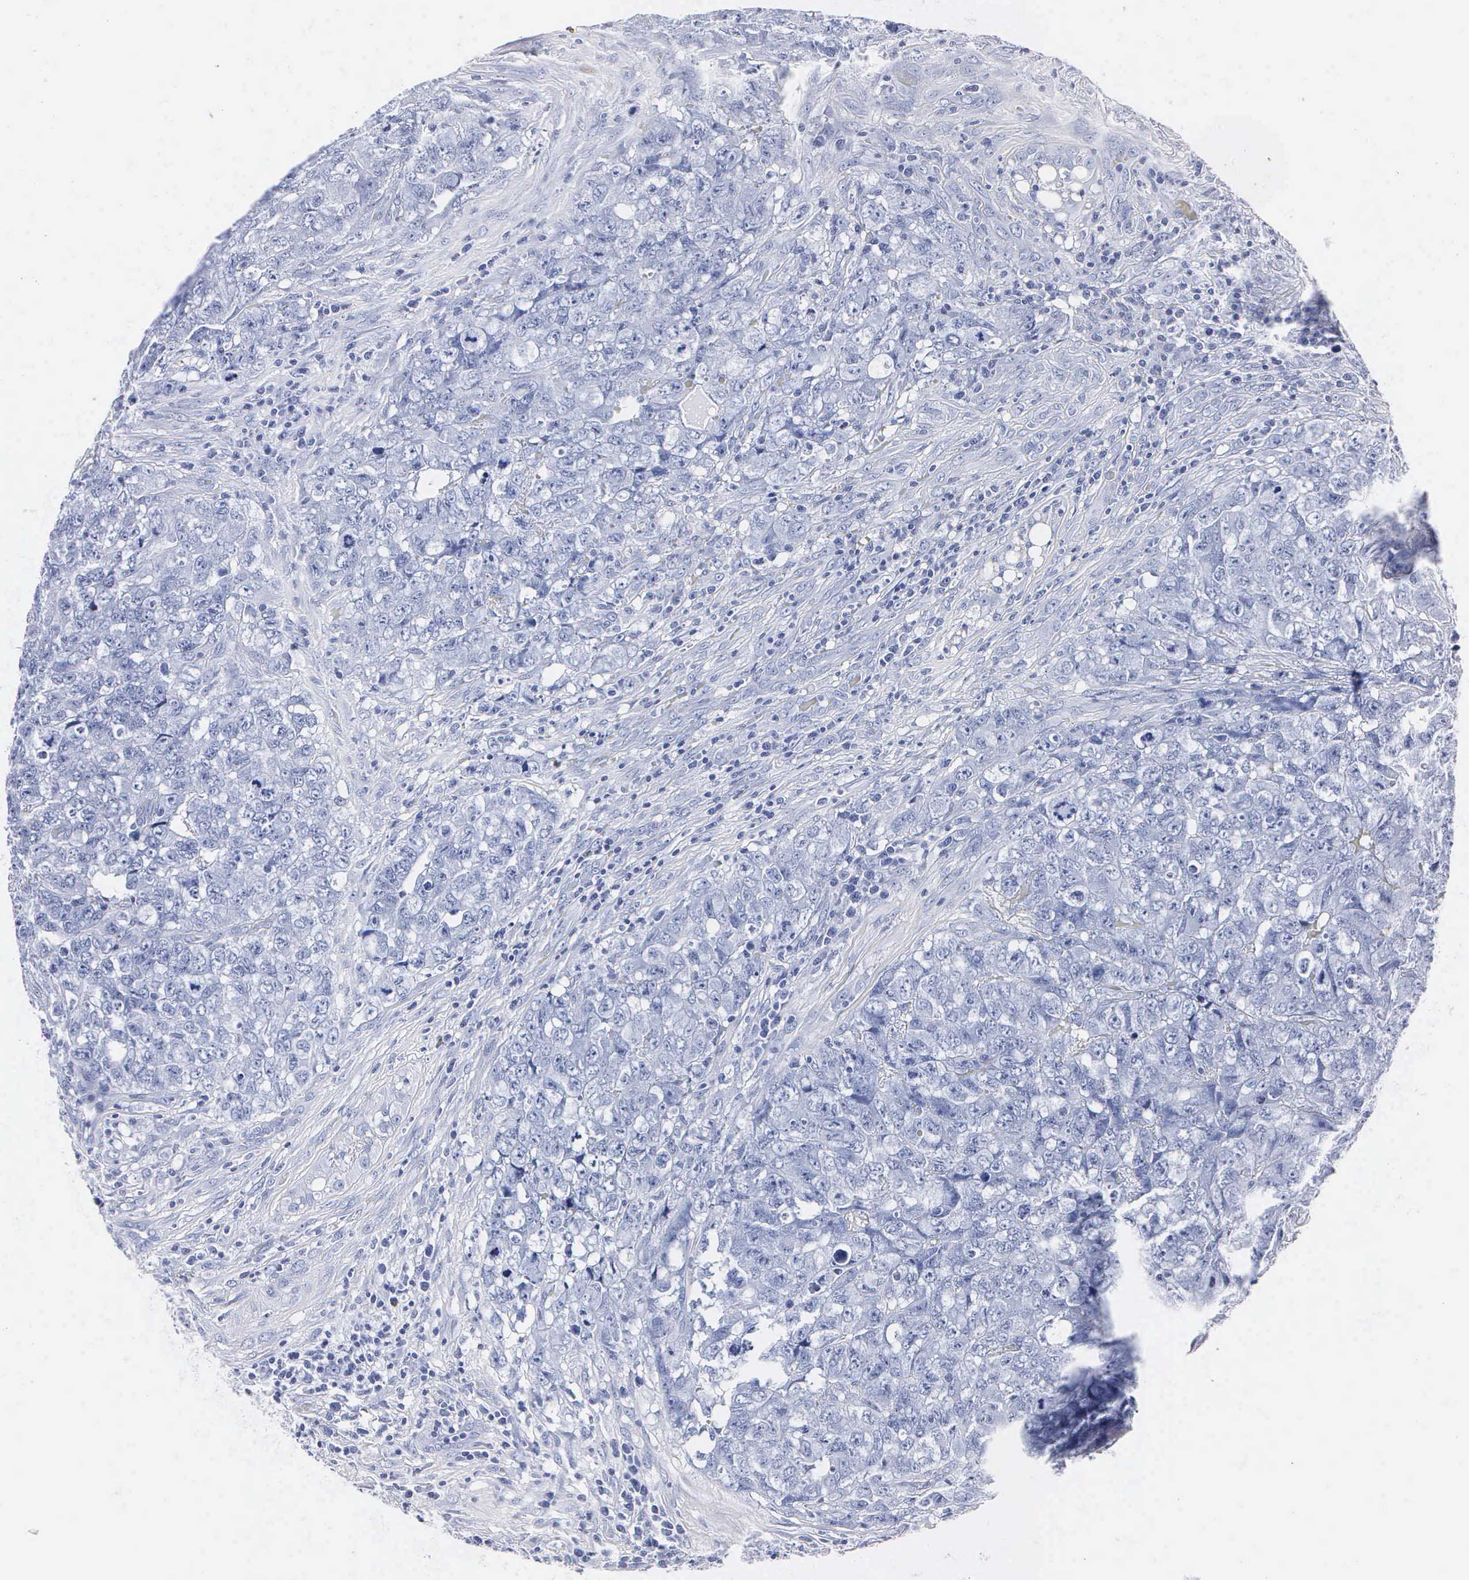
{"staining": {"intensity": "negative", "quantity": "none", "location": "none"}, "tissue": "testis cancer", "cell_type": "Tumor cells", "image_type": "cancer", "snomed": [{"axis": "morphology", "description": "Carcinoma, Embryonal, NOS"}, {"axis": "topography", "description": "Testis"}], "caption": "Tumor cells are negative for brown protein staining in testis cancer (embryonal carcinoma). The staining was performed using DAB to visualize the protein expression in brown, while the nuclei were stained in blue with hematoxylin (Magnification: 20x).", "gene": "MB", "patient": {"sex": "male", "age": 31}}